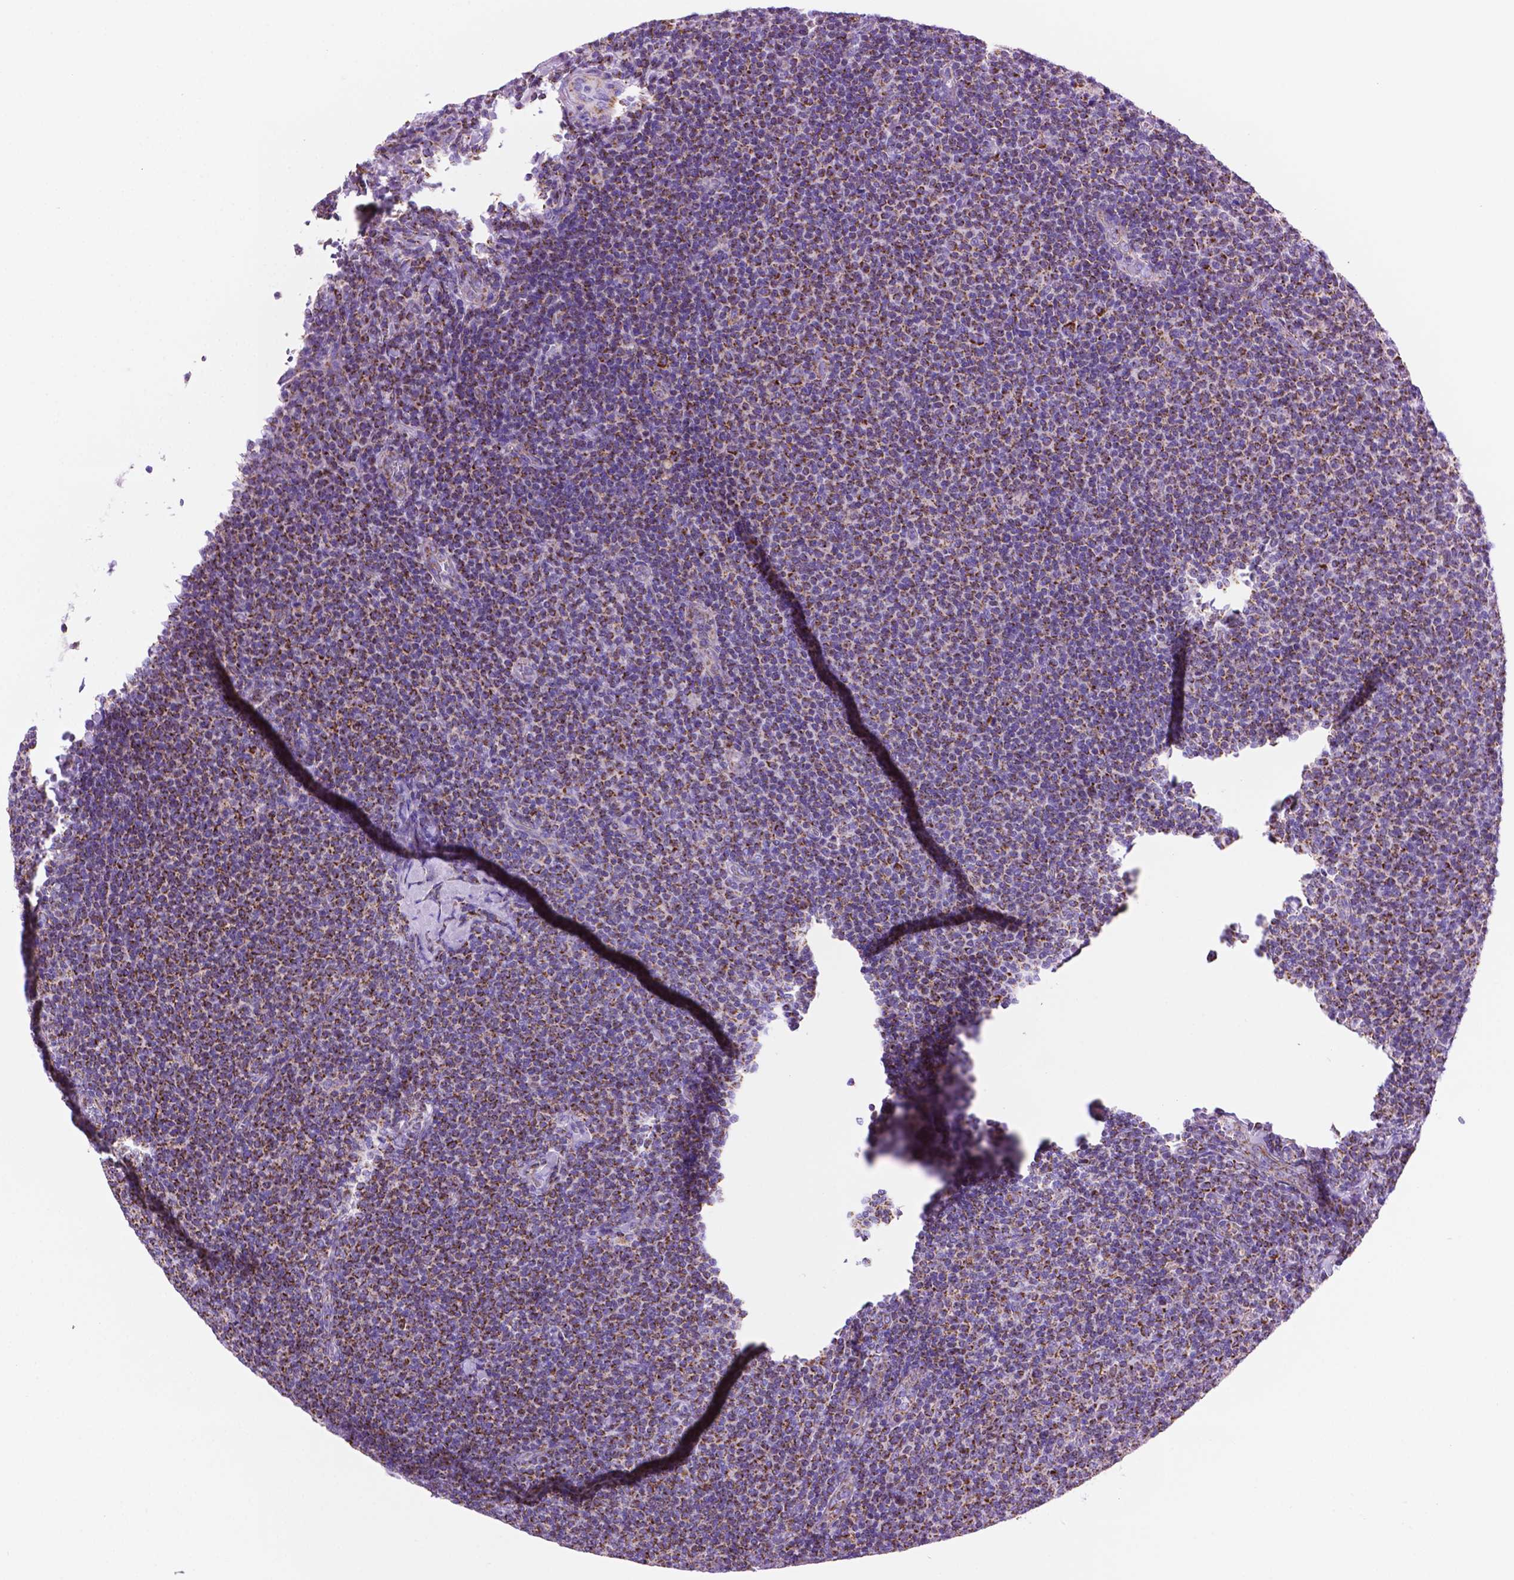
{"staining": {"intensity": "strong", "quantity": ">75%", "location": "cytoplasmic/membranous"}, "tissue": "lymphoma", "cell_type": "Tumor cells", "image_type": "cancer", "snomed": [{"axis": "morphology", "description": "Malignant lymphoma, non-Hodgkin's type, Low grade"}, {"axis": "topography", "description": "Lymph node"}], "caption": "Lymphoma stained with immunohistochemistry (IHC) shows strong cytoplasmic/membranous staining in approximately >75% of tumor cells. (brown staining indicates protein expression, while blue staining denotes nuclei).", "gene": "GDPD5", "patient": {"sex": "male", "age": 52}}